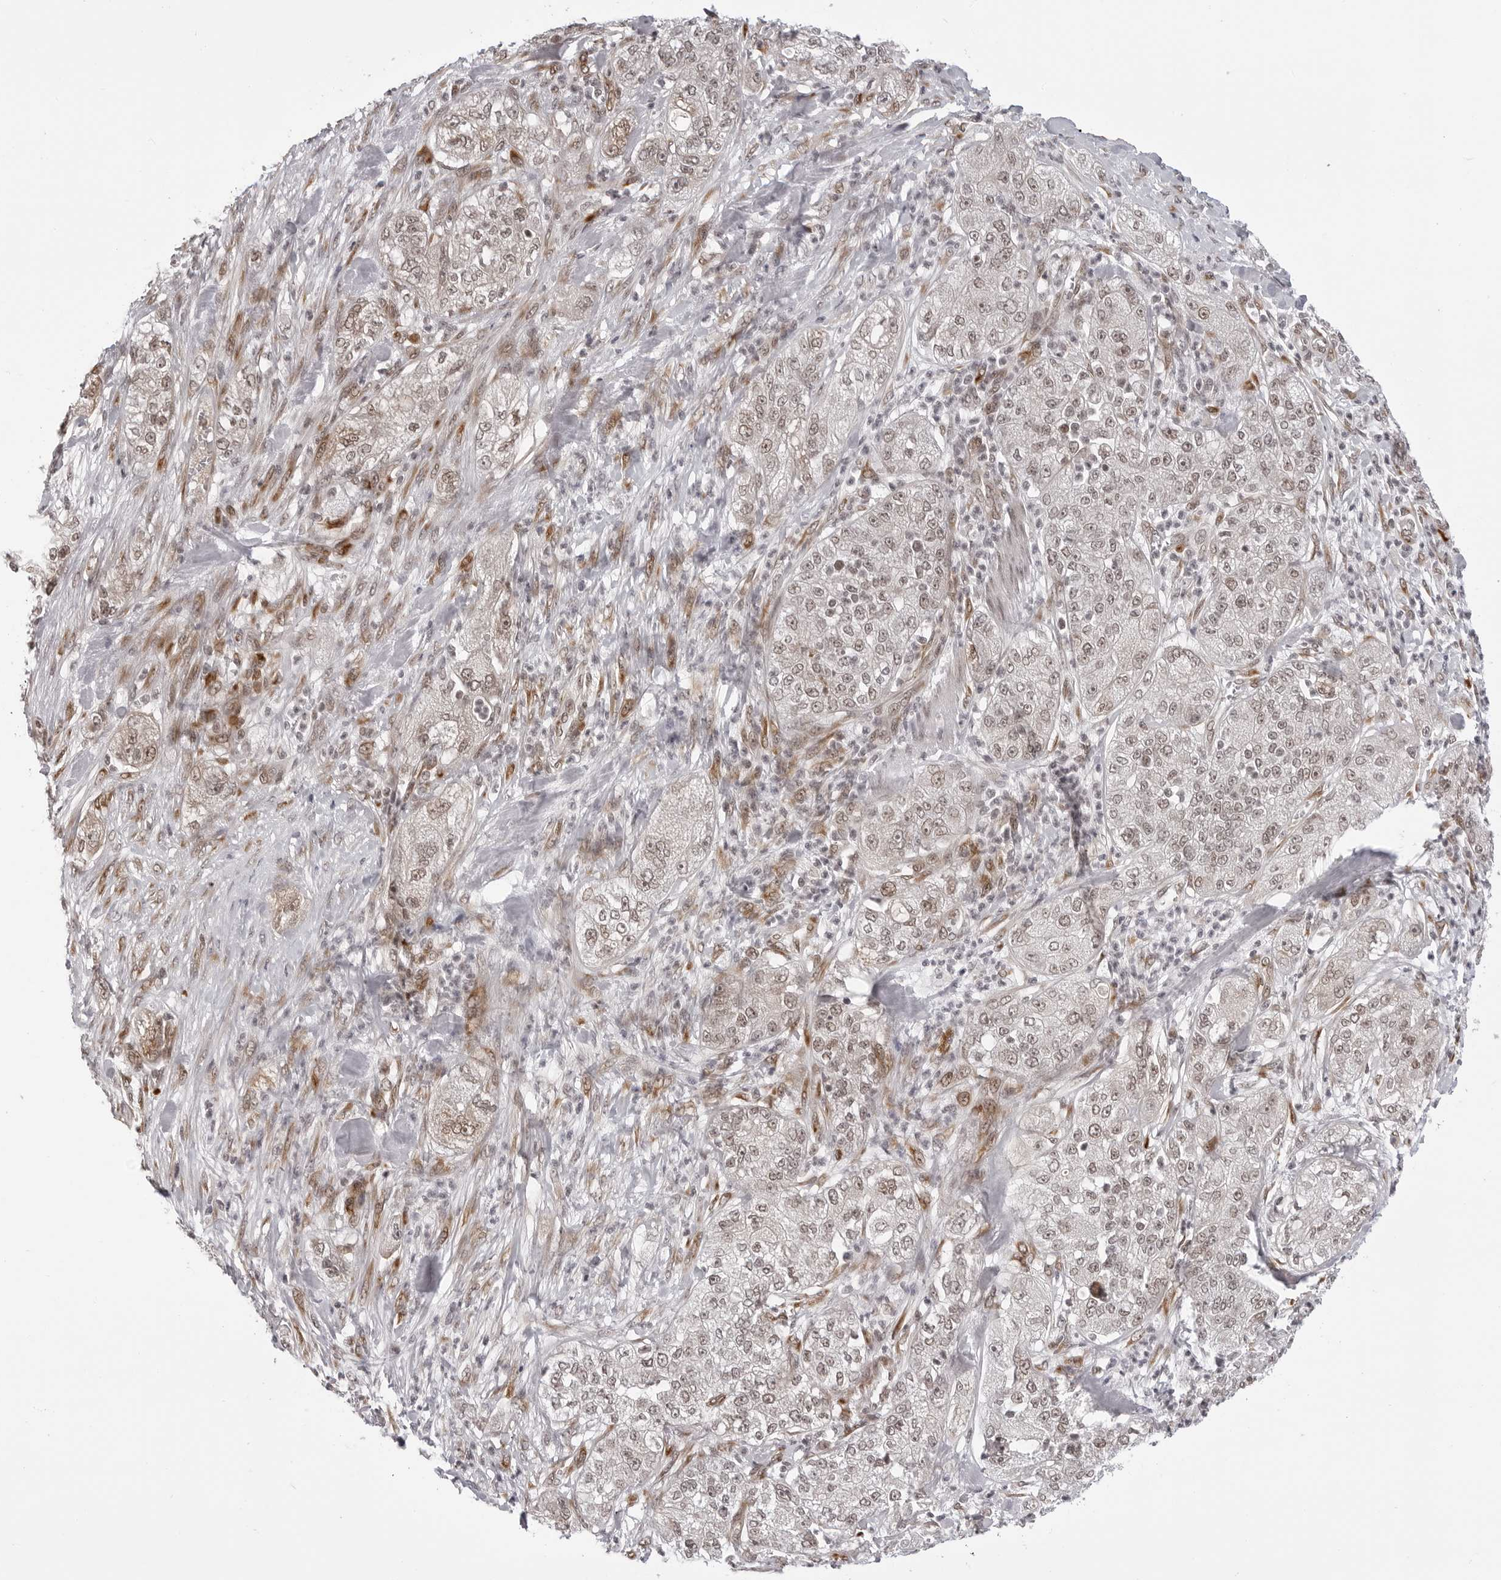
{"staining": {"intensity": "moderate", "quantity": ">75%", "location": "nuclear"}, "tissue": "pancreatic cancer", "cell_type": "Tumor cells", "image_type": "cancer", "snomed": [{"axis": "morphology", "description": "Adenocarcinoma, NOS"}, {"axis": "topography", "description": "Pancreas"}], "caption": "A medium amount of moderate nuclear expression is present in approximately >75% of tumor cells in pancreatic cancer tissue.", "gene": "PHF3", "patient": {"sex": "female", "age": 78}}